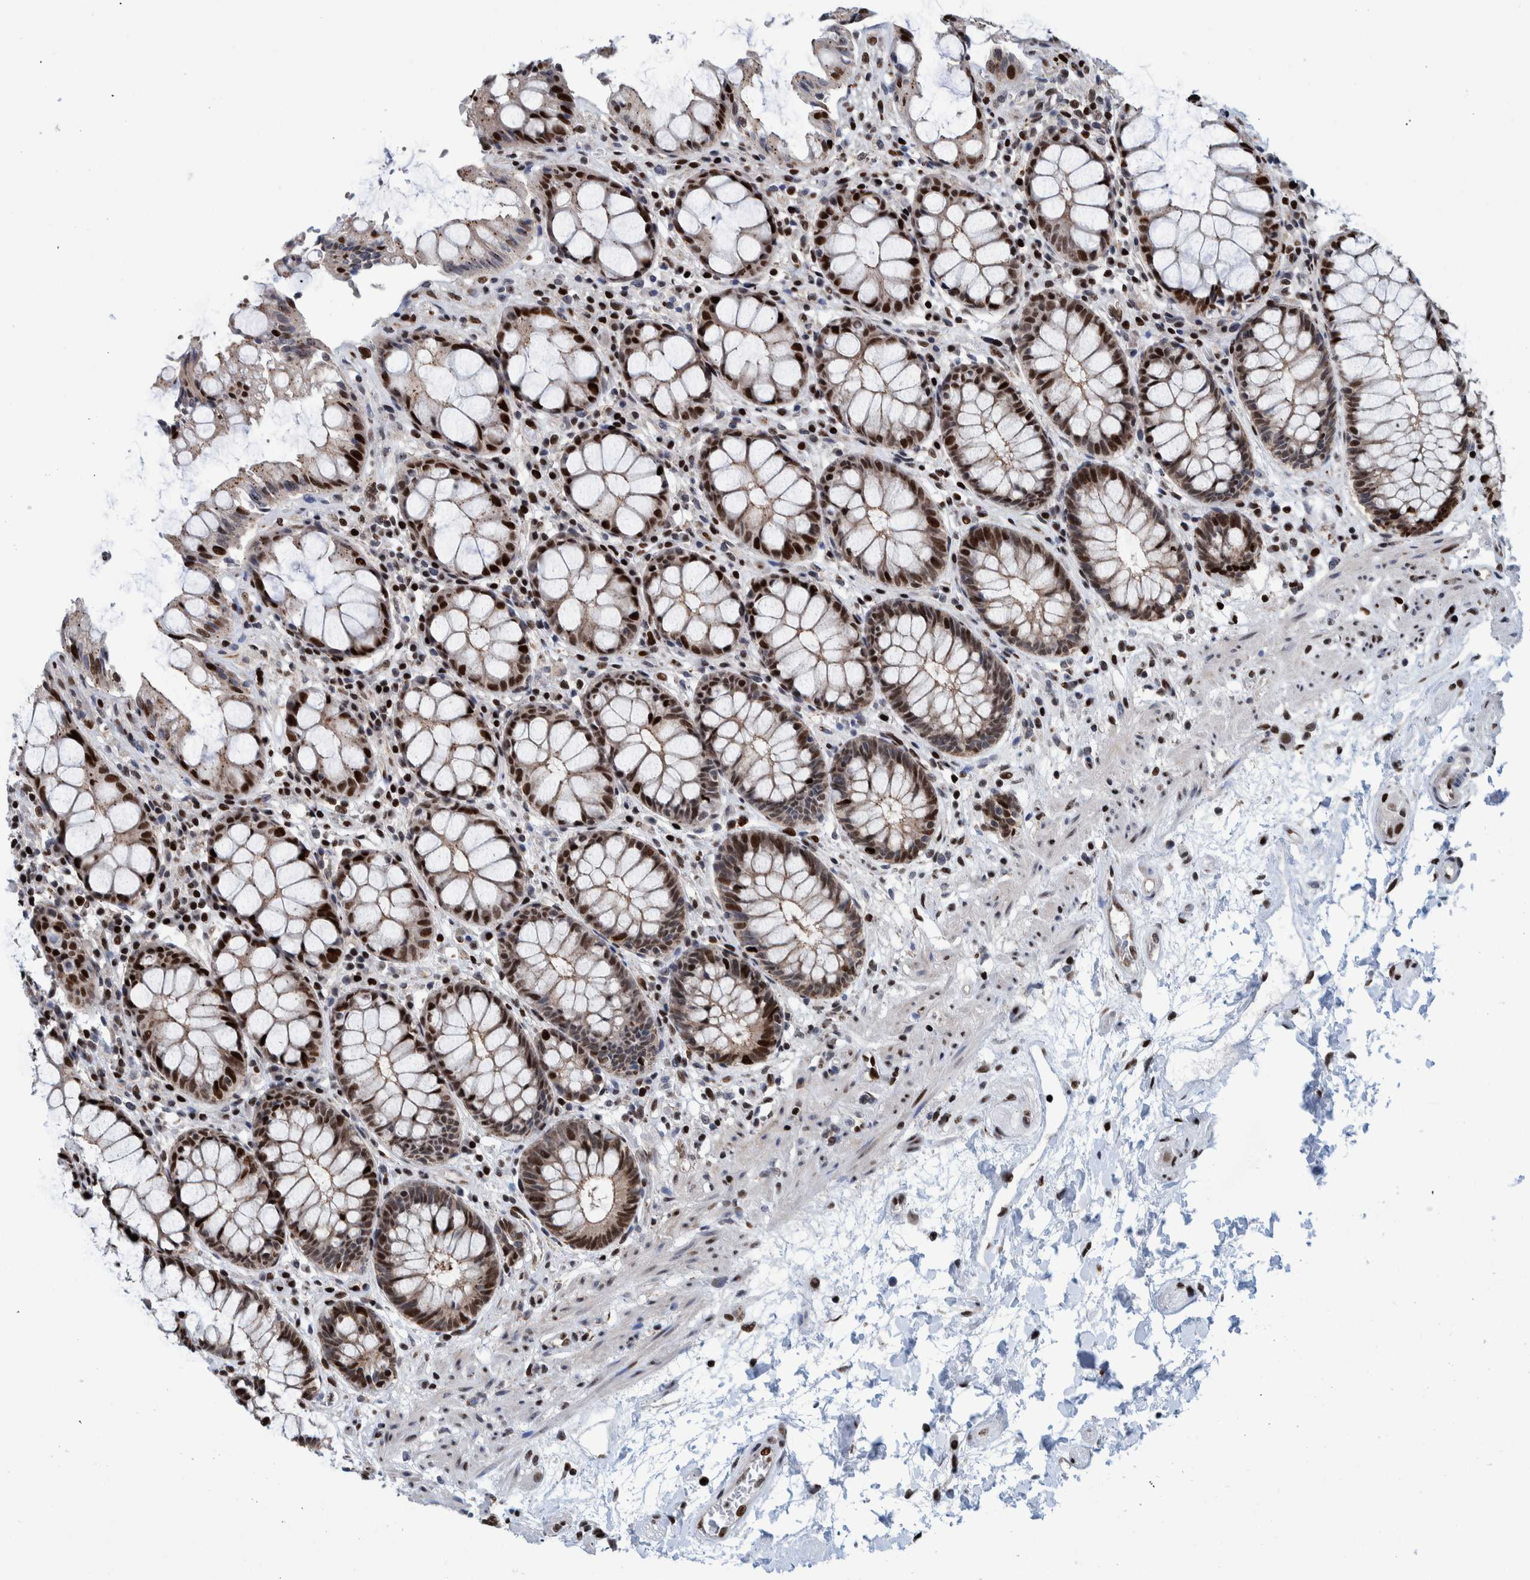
{"staining": {"intensity": "strong", "quantity": ">75%", "location": "nuclear"}, "tissue": "rectum", "cell_type": "Glandular cells", "image_type": "normal", "snomed": [{"axis": "morphology", "description": "Normal tissue, NOS"}, {"axis": "topography", "description": "Rectum"}], "caption": "This is an image of immunohistochemistry (IHC) staining of benign rectum, which shows strong positivity in the nuclear of glandular cells.", "gene": "HEATR9", "patient": {"sex": "male", "age": 64}}